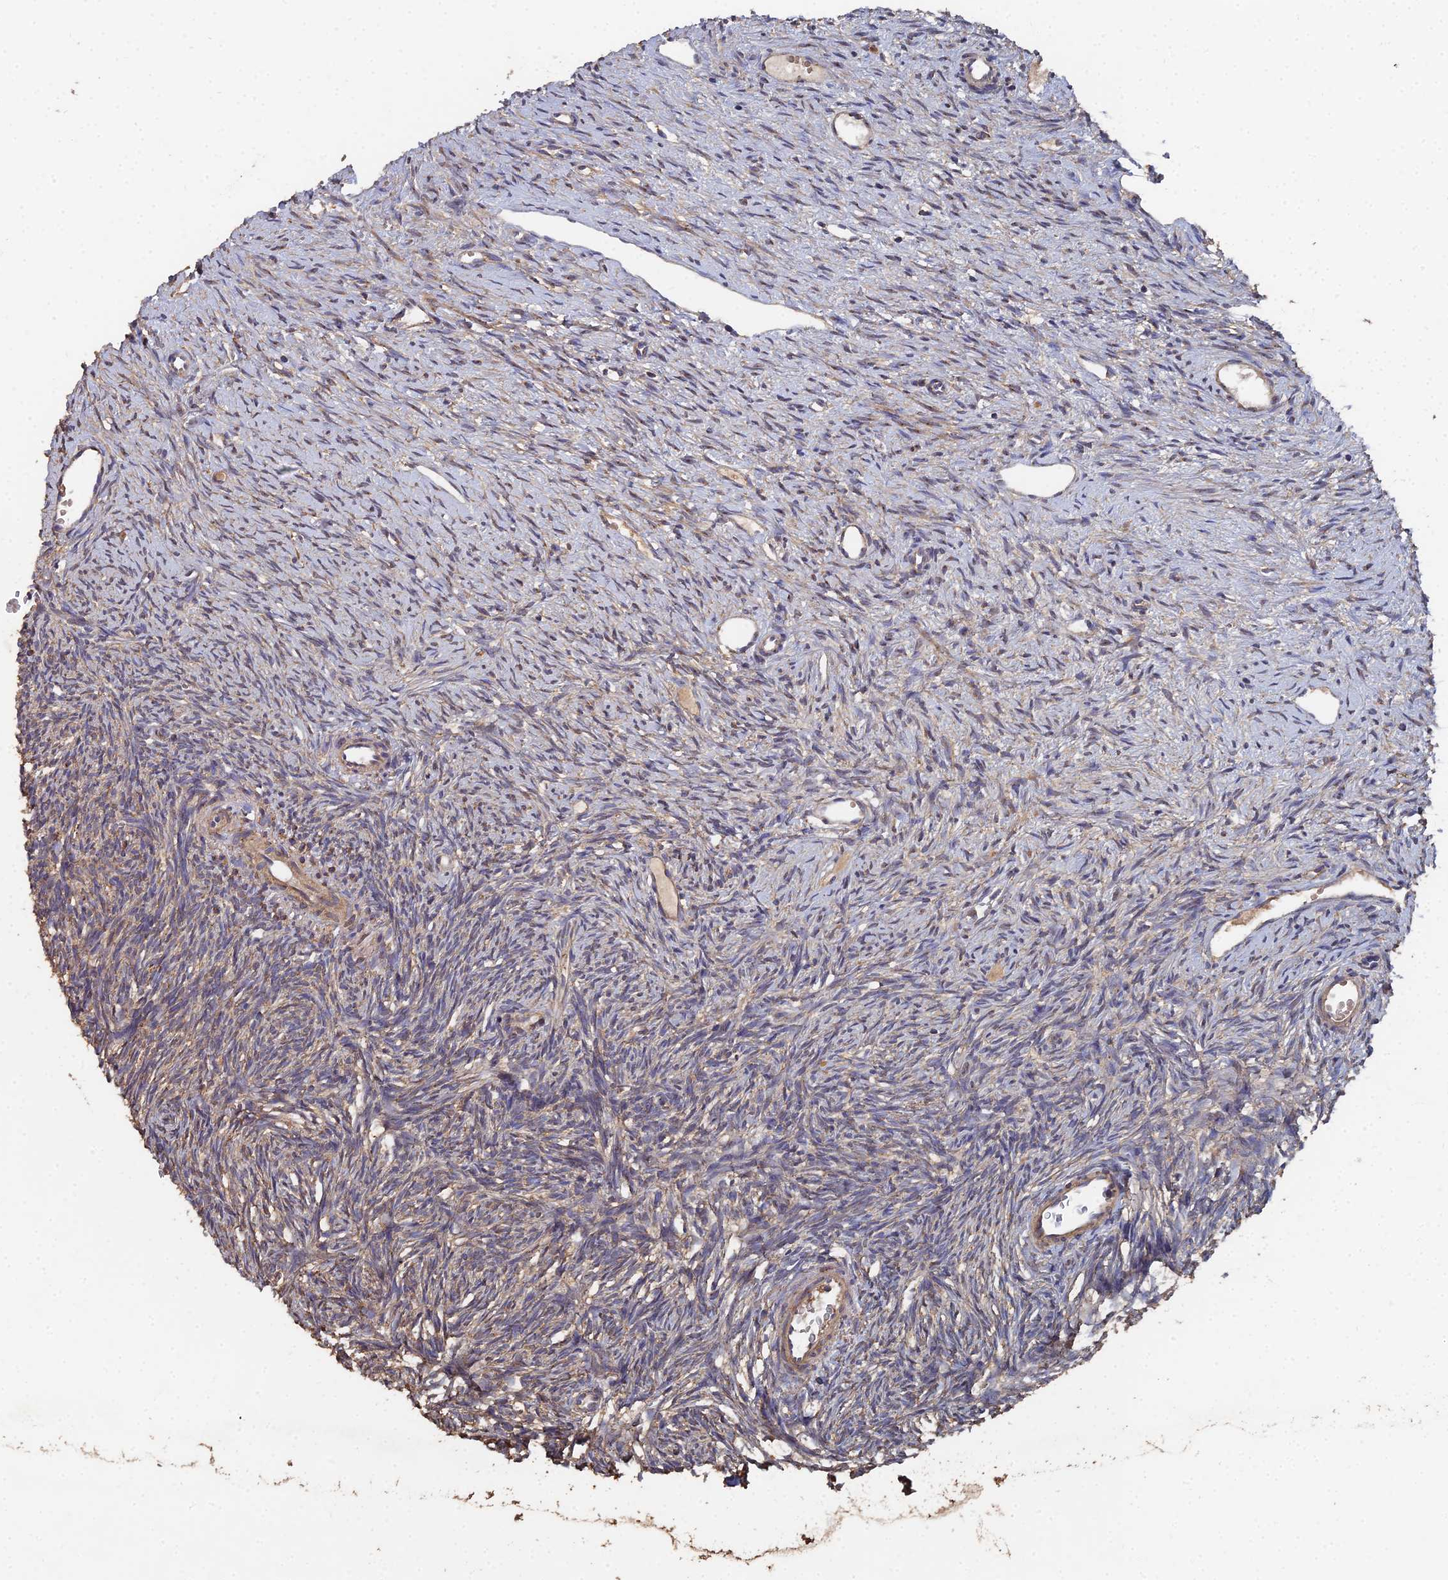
{"staining": {"intensity": "moderate", "quantity": ">75%", "location": "cytoplasmic/membranous"}, "tissue": "ovary", "cell_type": "Follicle cells", "image_type": "normal", "snomed": [{"axis": "morphology", "description": "Normal tissue, NOS"}, {"axis": "topography", "description": "Ovary"}], "caption": "Immunohistochemical staining of unremarkable human ovary demonstrates medium levels of moderate cytoplasmic/membranous positivity in approximately >75% of follicle cells.", "gene": "SPANXN4", "patient": {"sex": "female", "age": 51}}